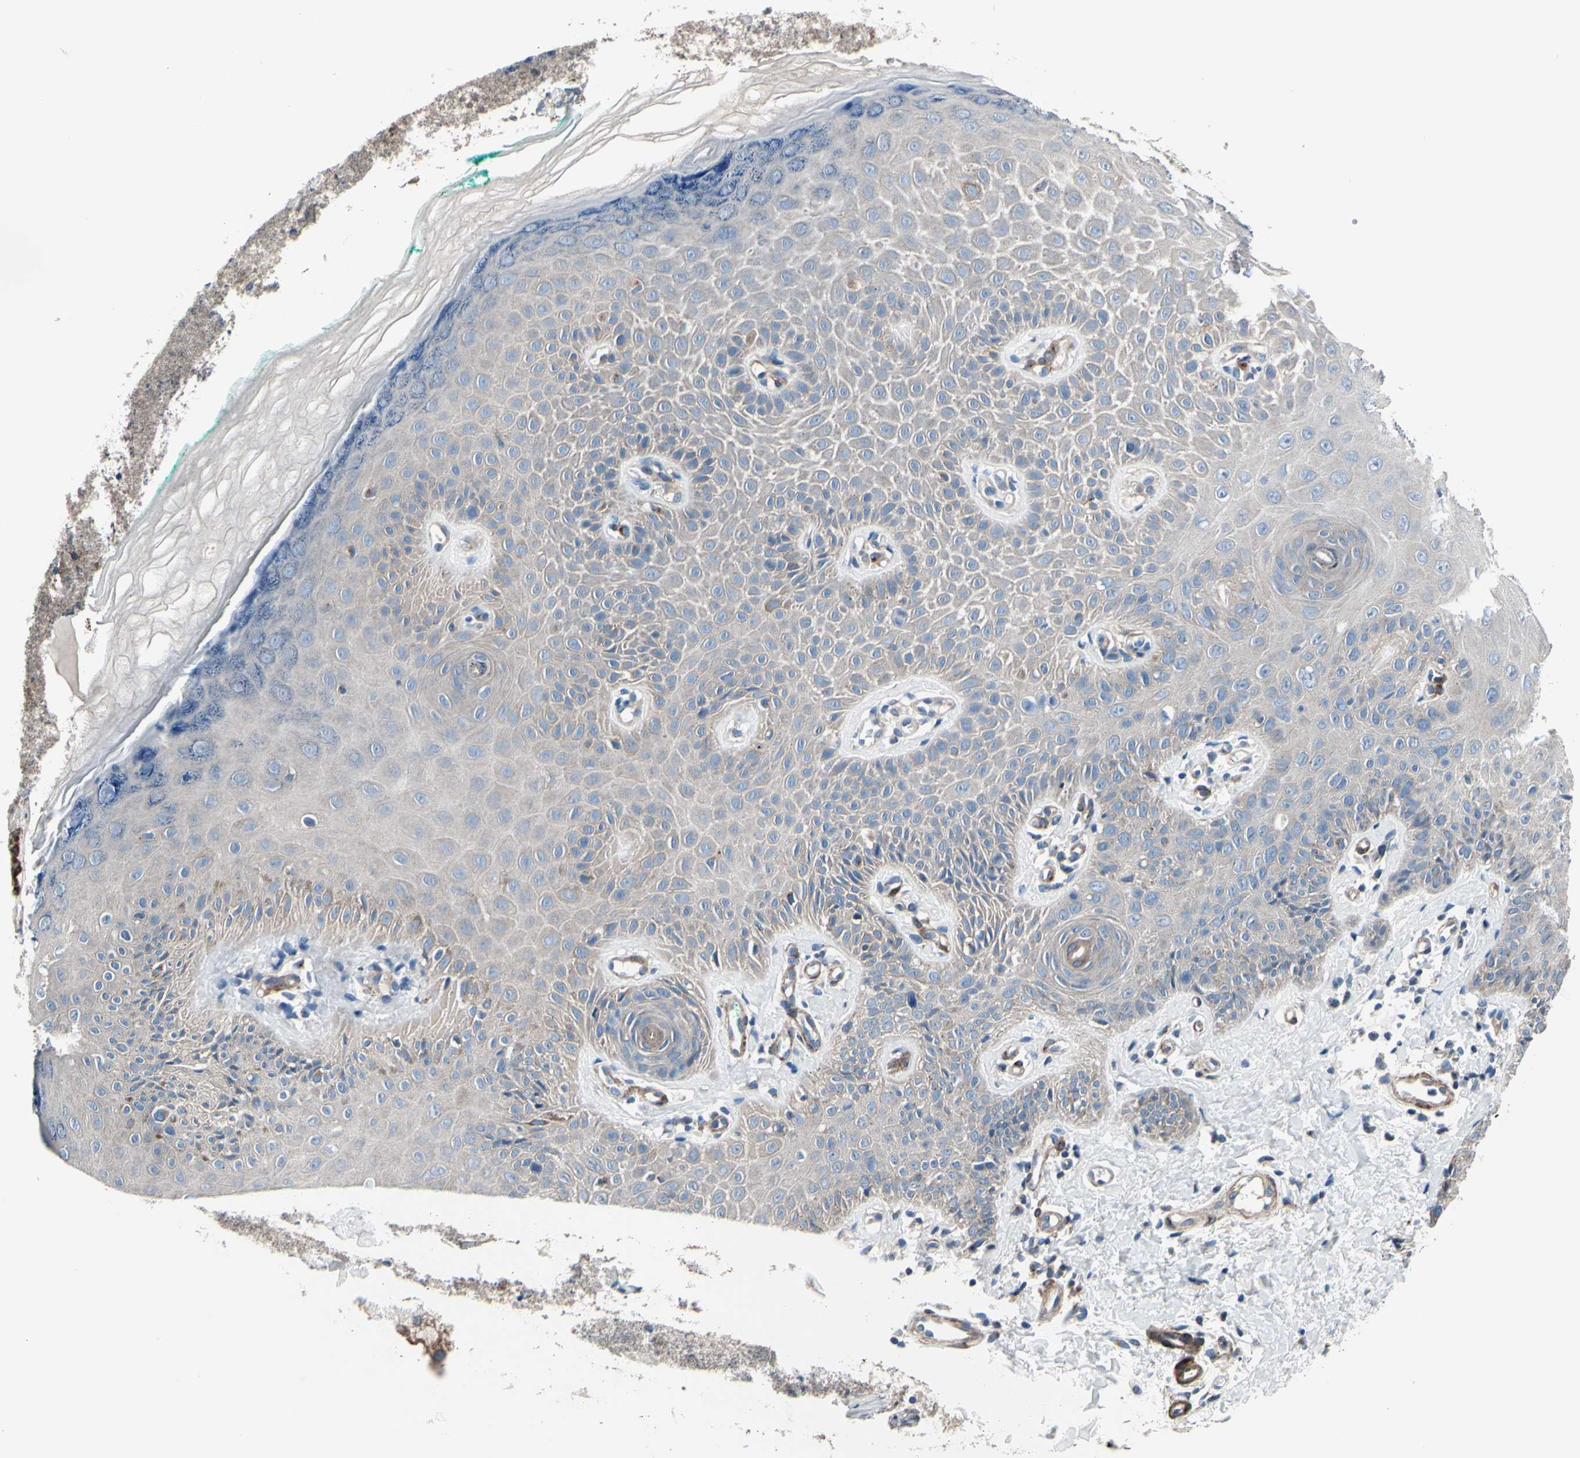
{"staining": {"intensity": "weak", "quantity": ">75%", "location": "cytoplasmic/membranous"}, "tissue": "skin", "cell_type": "Fibroblasts", "image_type": "normal", "snomed": [{"axis": "morphology", "description": "Normal tissue, NOS"}, {"axis": "topography", "description": "Skin"}], "caption": "DAB (3,3'-diaminobenzidine) immunohistochemical staining of normal skin demonstrates weak cytoplasmic/membranous protein positivity in about >75% of fibroblasts. (brown staining indicates protein expression, while blue staining denotes nuclei).", "gene": "PRKAR2B", "patient": {"sex": "male", "age": 26}}